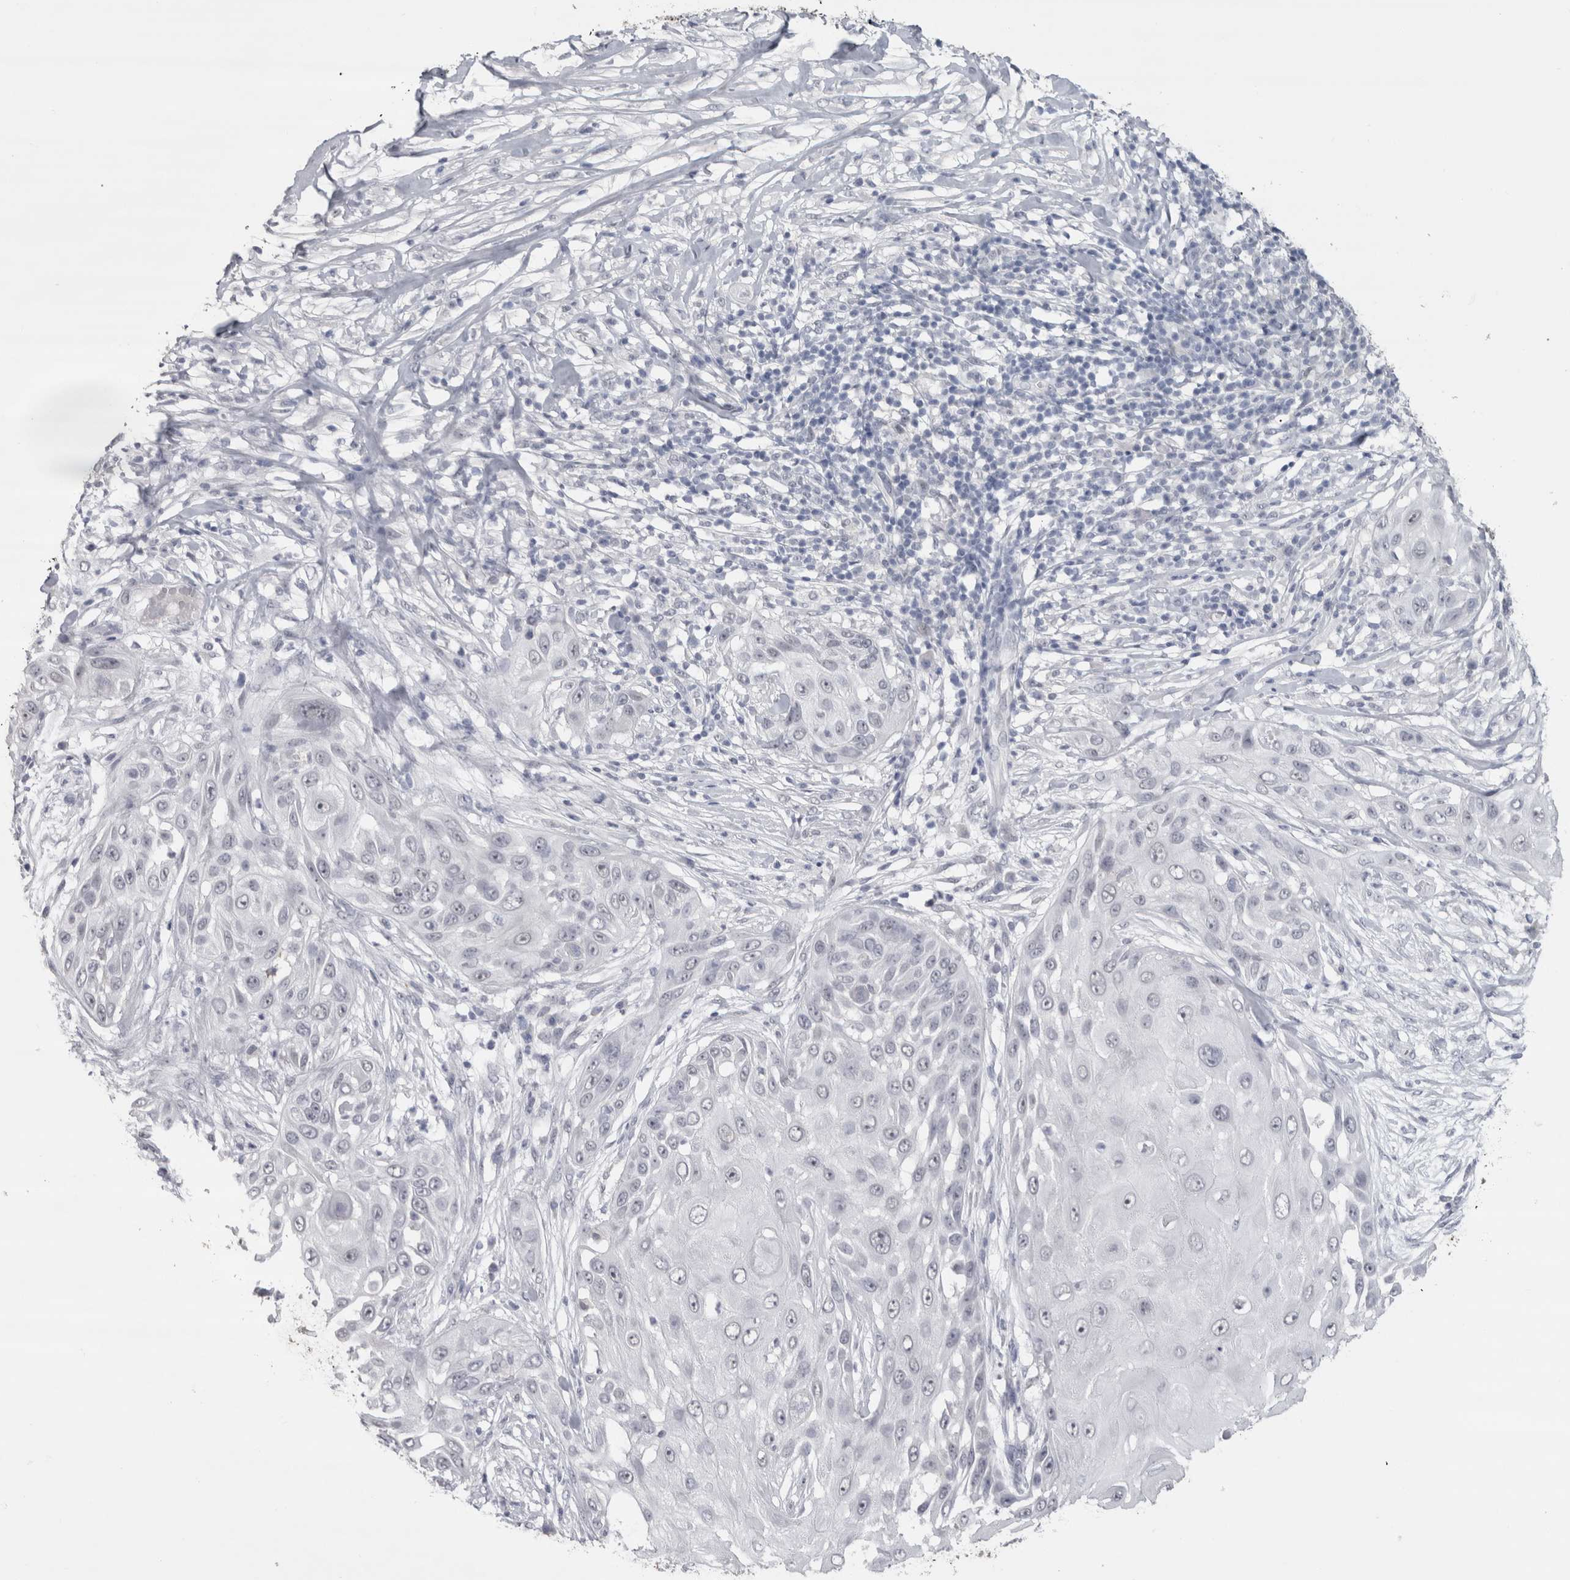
{"staining": {"intensity": "negative", "quantity": "none", "location": "none"}, "tissue": "skin cancer", "cell_type": "Tumor cells", "image_type": "cancer", "snomed": [{"axis": "morphology", "description": "Squamous cell carcinoma, NOS"}, {"axis": "topography", "description": "Skin"}], "caption": "The photomicrograph displays no significant staining in tumor cells of squamous cell carcinoma (skin).", "gene": "CDH17", "patient": {"sex": "female", "age": 44}}